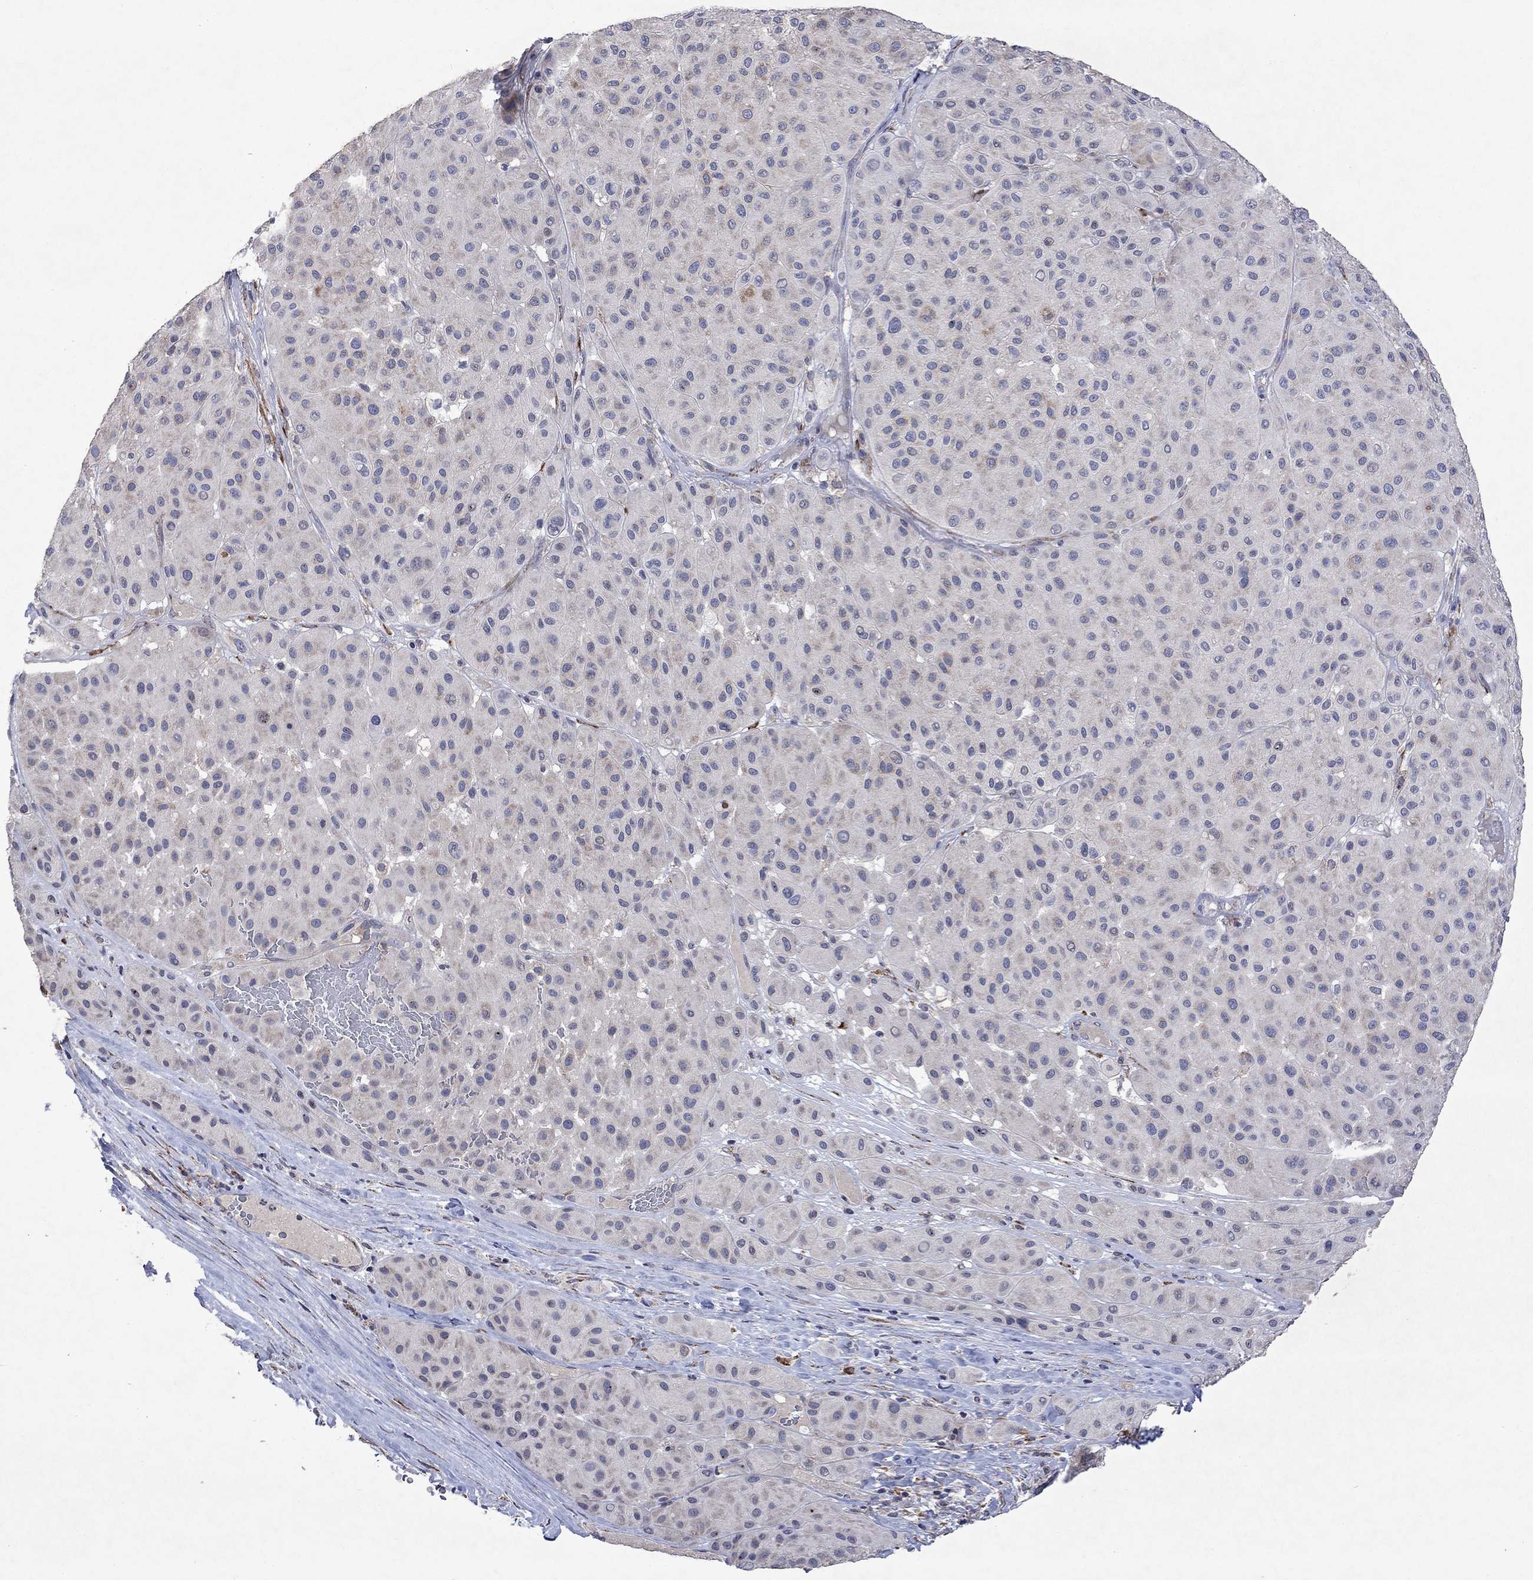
{"staining": {"intensity": "negative", "quantity": "none", "location": "none"}, "tissue": "melanoma", "cell_type": "Tumor cells", "image_type": "cancer", "snomed": [{"axis": "morphology", "description": "Malignant melanoma, Metastatic site"}, {"axis": "topography", "description": "Smooth muscle"}], "caption": "Tumor cells show no significant protein expression in melanoma.", "gene": "TMEM97", "patient": {"sex": "male", "age": 41}}